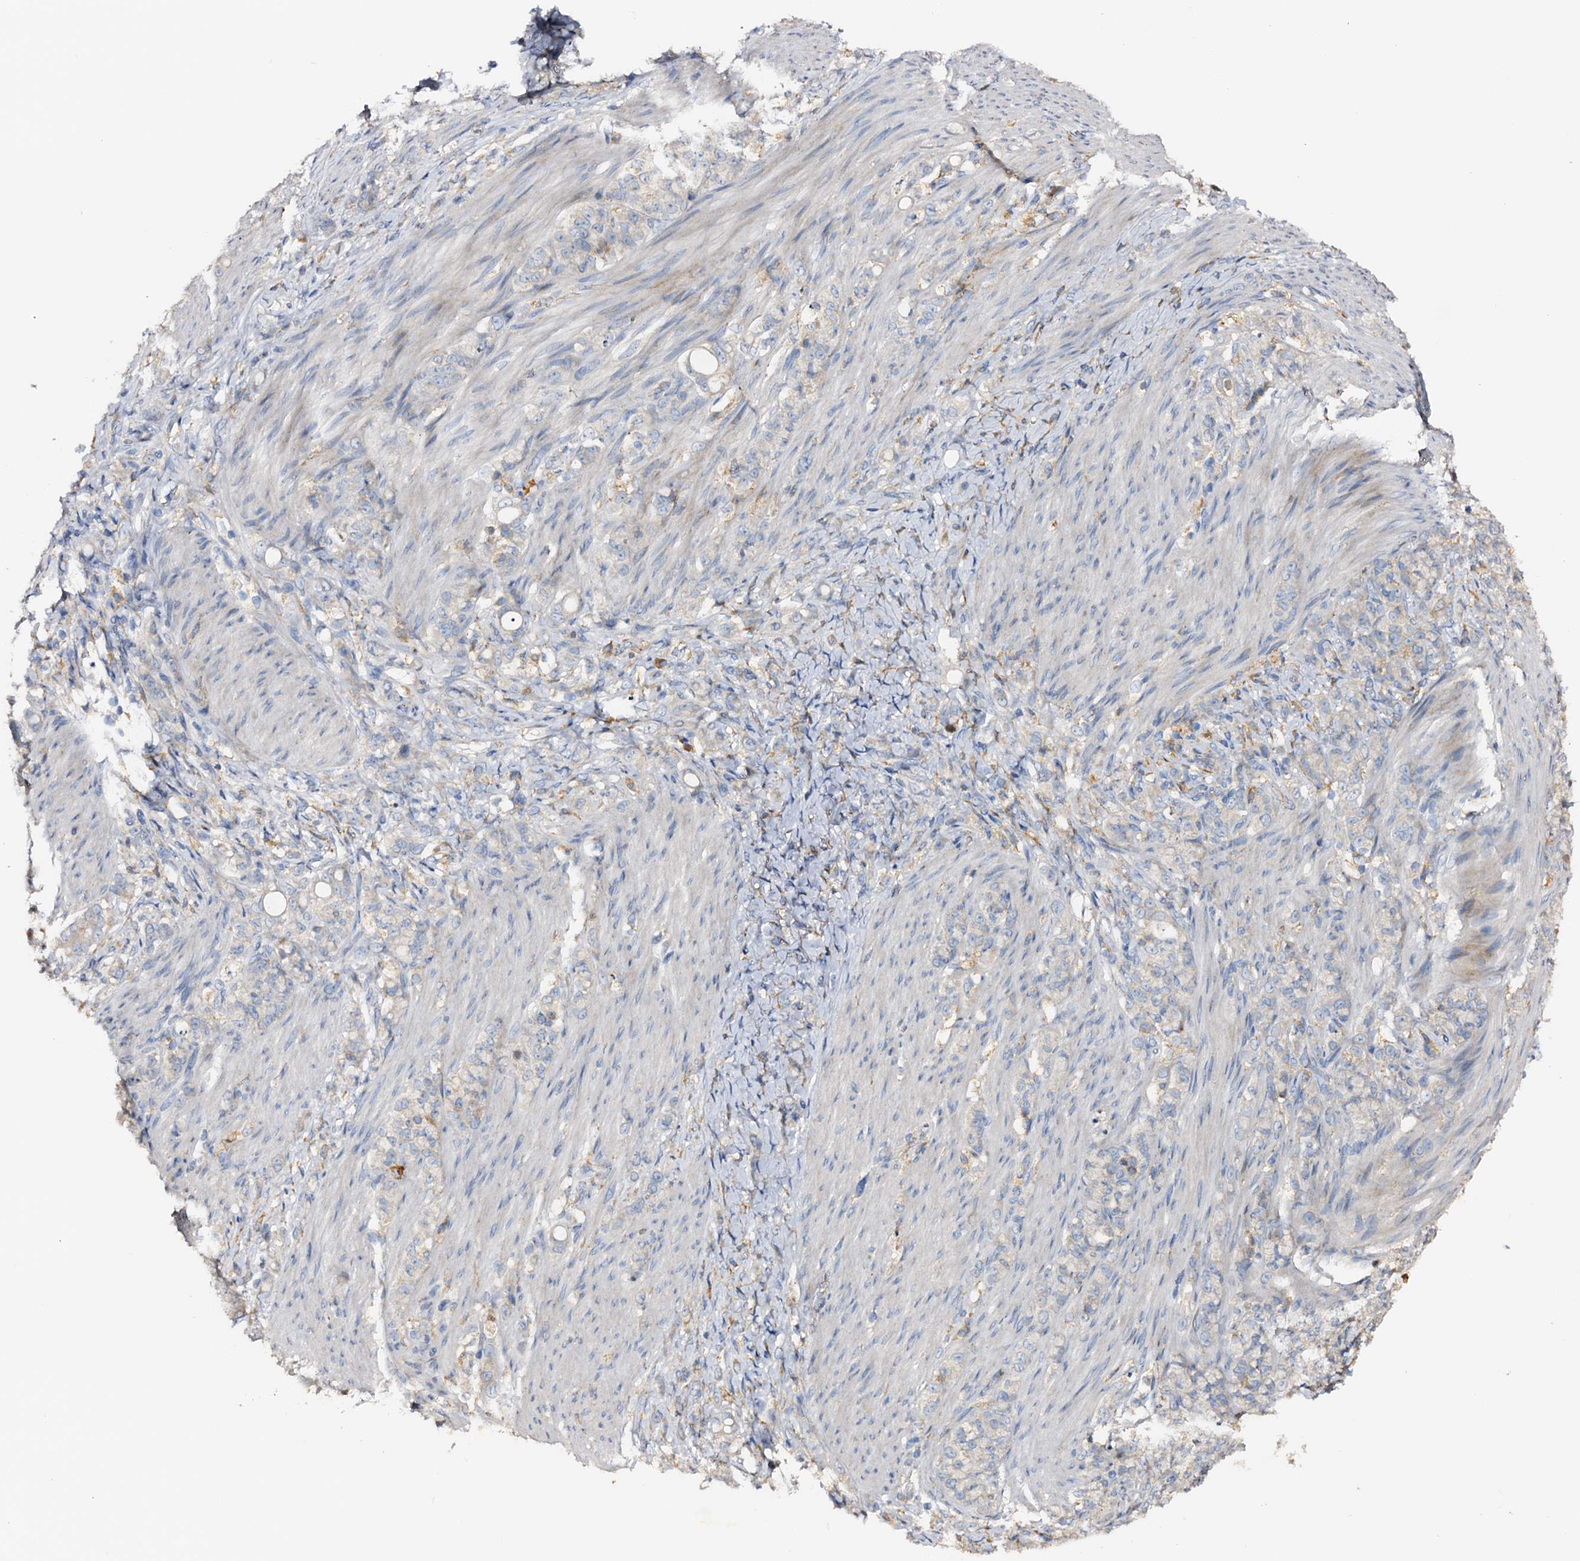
{"staining": {"intensity": "negative", "quantity": "none", "location": "none"}, "tissue": "stomach cancer", "cell_type": "Tumor cells", "image_type": "cancer", "snomed": [{"axis": "morphology", "description": "Adenocarcinoma, NOS"}, {"axis": "topography", "description": "Stomach"}], "caption": "This is an immunohistochemistry photomicrograph of human stomach adenocarcinoma. There is no positivity in tumor cells.", "gene": "DMXL2", "patient": {"sex": "female", "age": 79}}